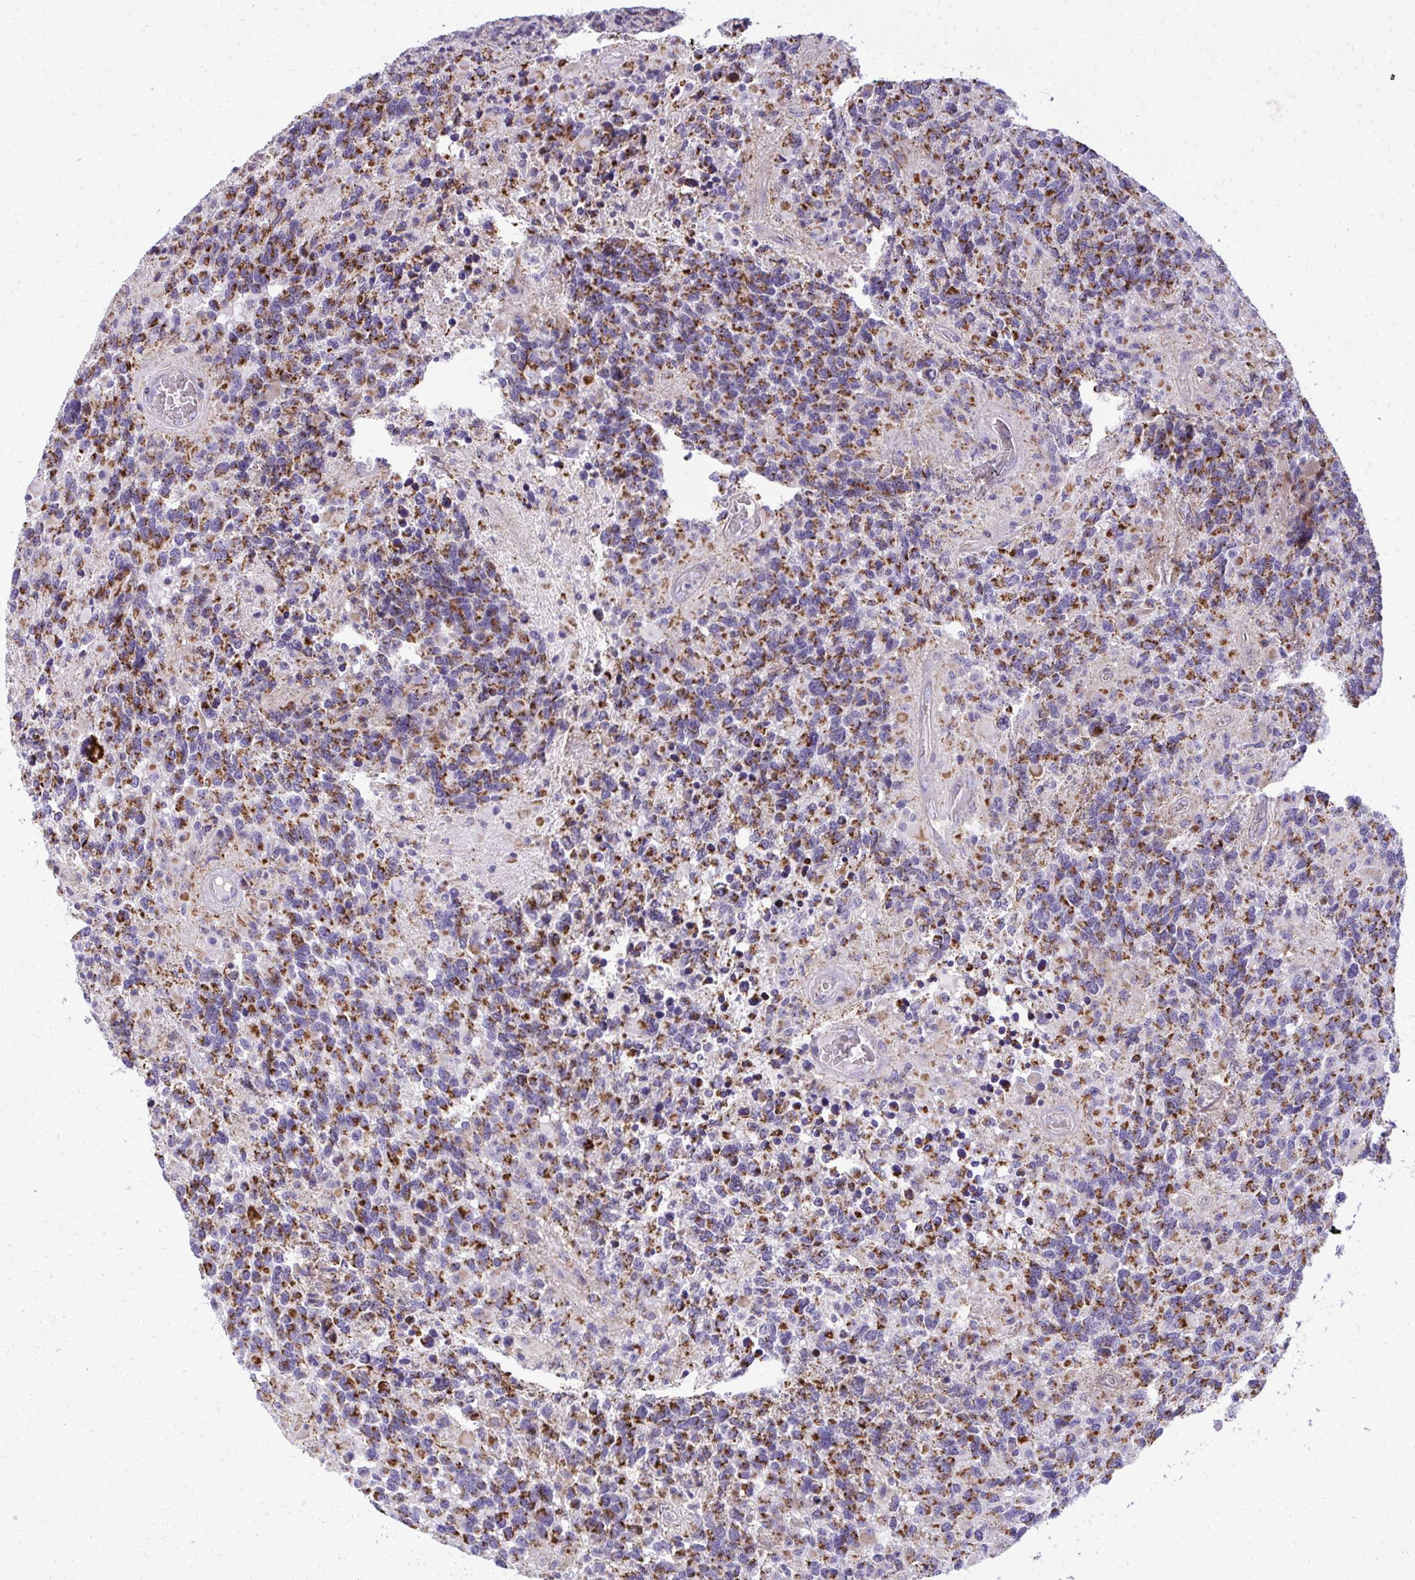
{"staining": {"intensity": "strong", "quantity": "25%-75%", "location": "cytoplasmic/membranous"}, "tissue": "glioma", "cell_type": "Tumor cells", "image_type": "cancer", "snomed": [{"axis": "morphology", "description": "Glioma, malignant, High grade"}, {"axis": "topography", "description": "Brain"}], "caption": "High-power microscopy captured an immunohistochemistry (IHC) image of malignant glioma (high-grade), revealing strong cytoplasmic/membranous expression in about 25%-75% of tumor cells.", "gene": "IFIT1", "patient": {"sex": "female", "age": 40}}